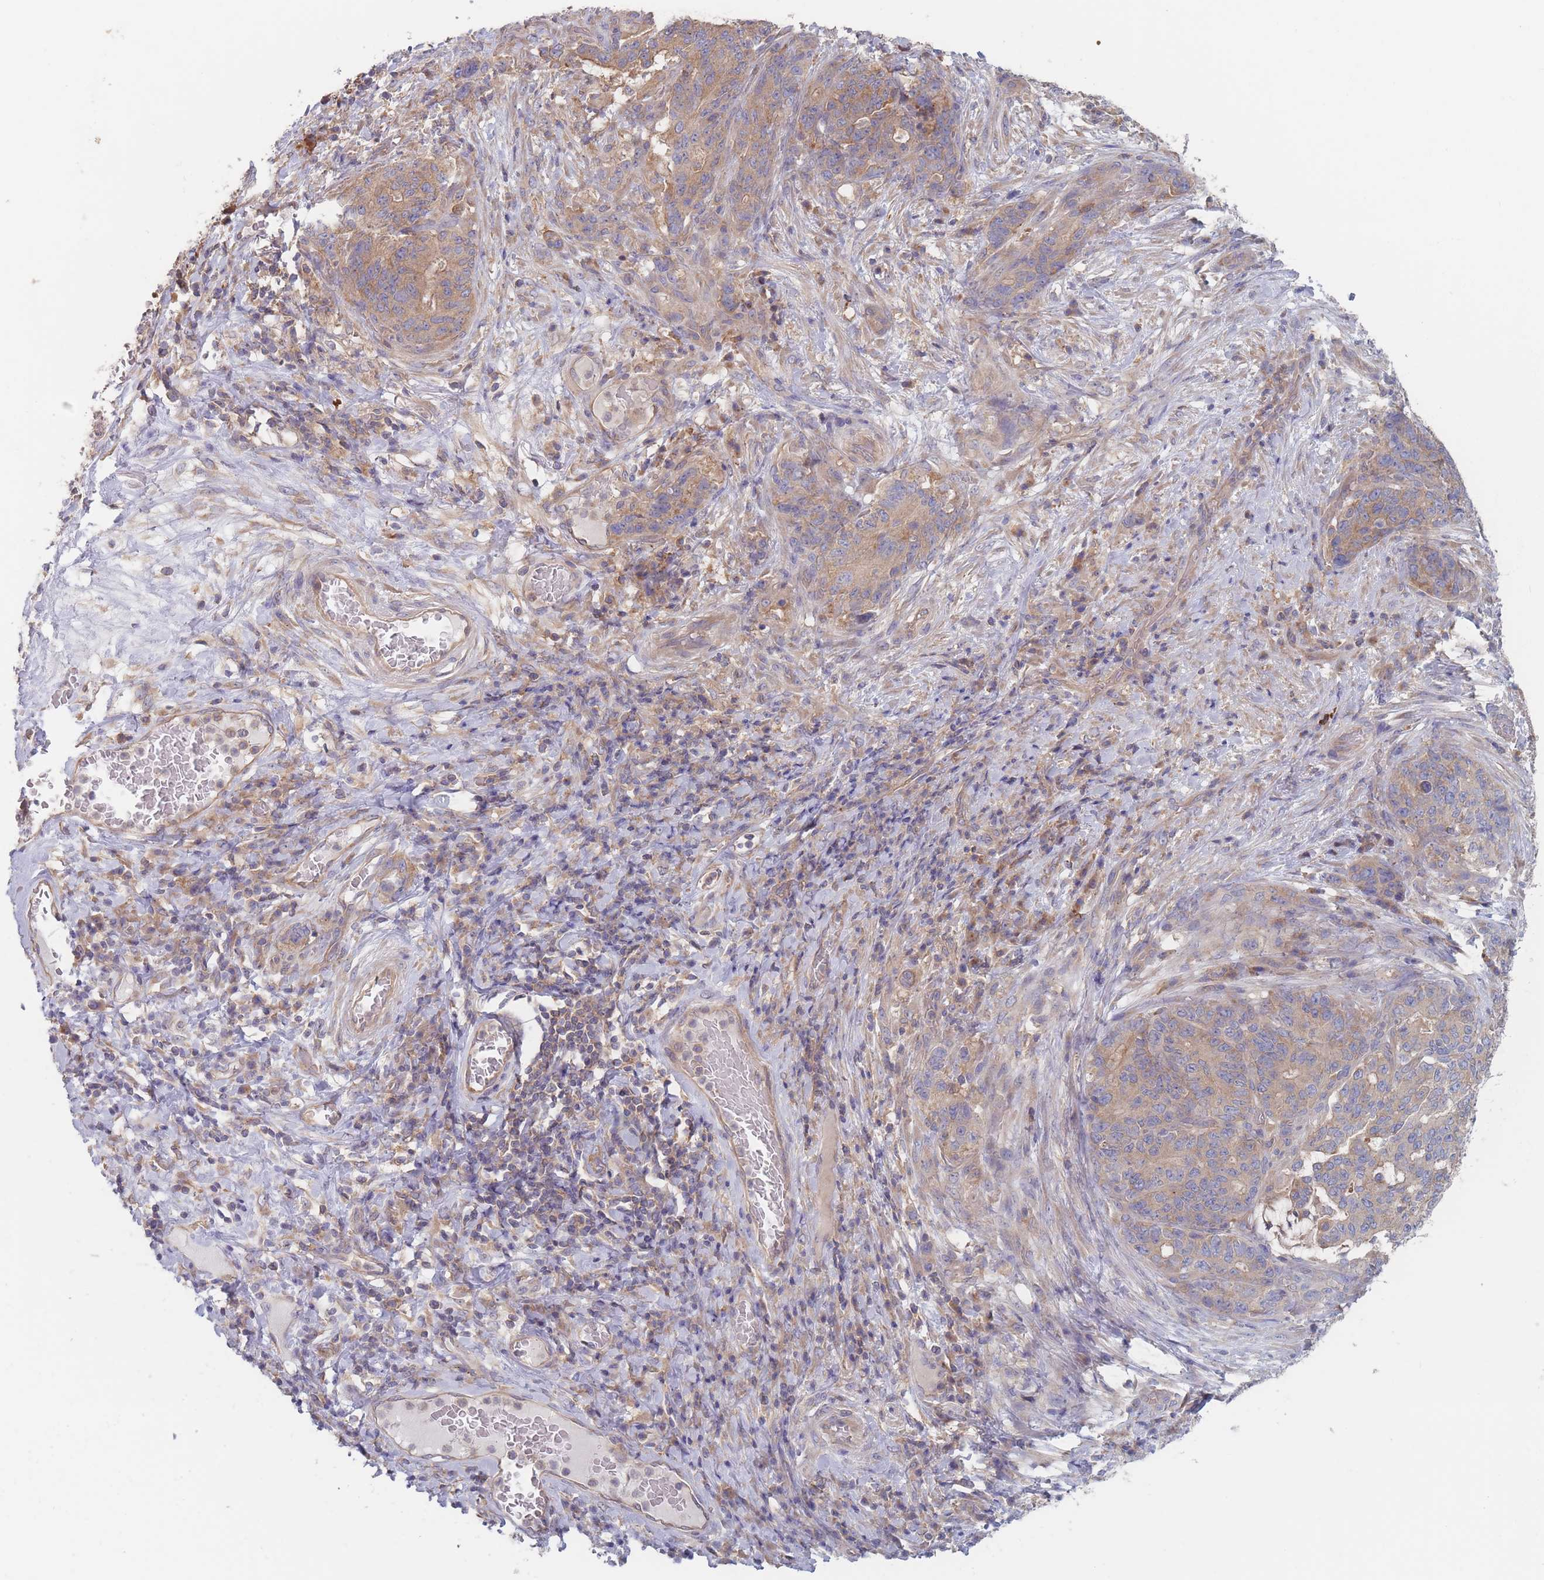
{"staining": {"intensity": "moderate", "quantity": ">75%", "location": "cytoplasmic/membranous"}, "tissue": "stomach cancer", "cell_type": "Tumor cells", "image_type": "cancer", "snomed": [{"axis": "morphology", "description": "Normal tissue, NOS"}, {"axis": "morphology", "description": "Adenocarcinoma, NOS"}, {"axis": "topography", "description": "Stomach"}], "caption": "The image shows staining of adenocarcinoma (stomach), revealing moderate cytoplasmic/membranous protein expression (brown color) within tumor cells. The staining was performed using DAB (3,3'-diaminobenzidine), with brown indicating positive protein expression. Nuclei are stained blue with hematoxylin.", "gene": "EFCC1", "patient": {"sex": "female", "age": 64}}